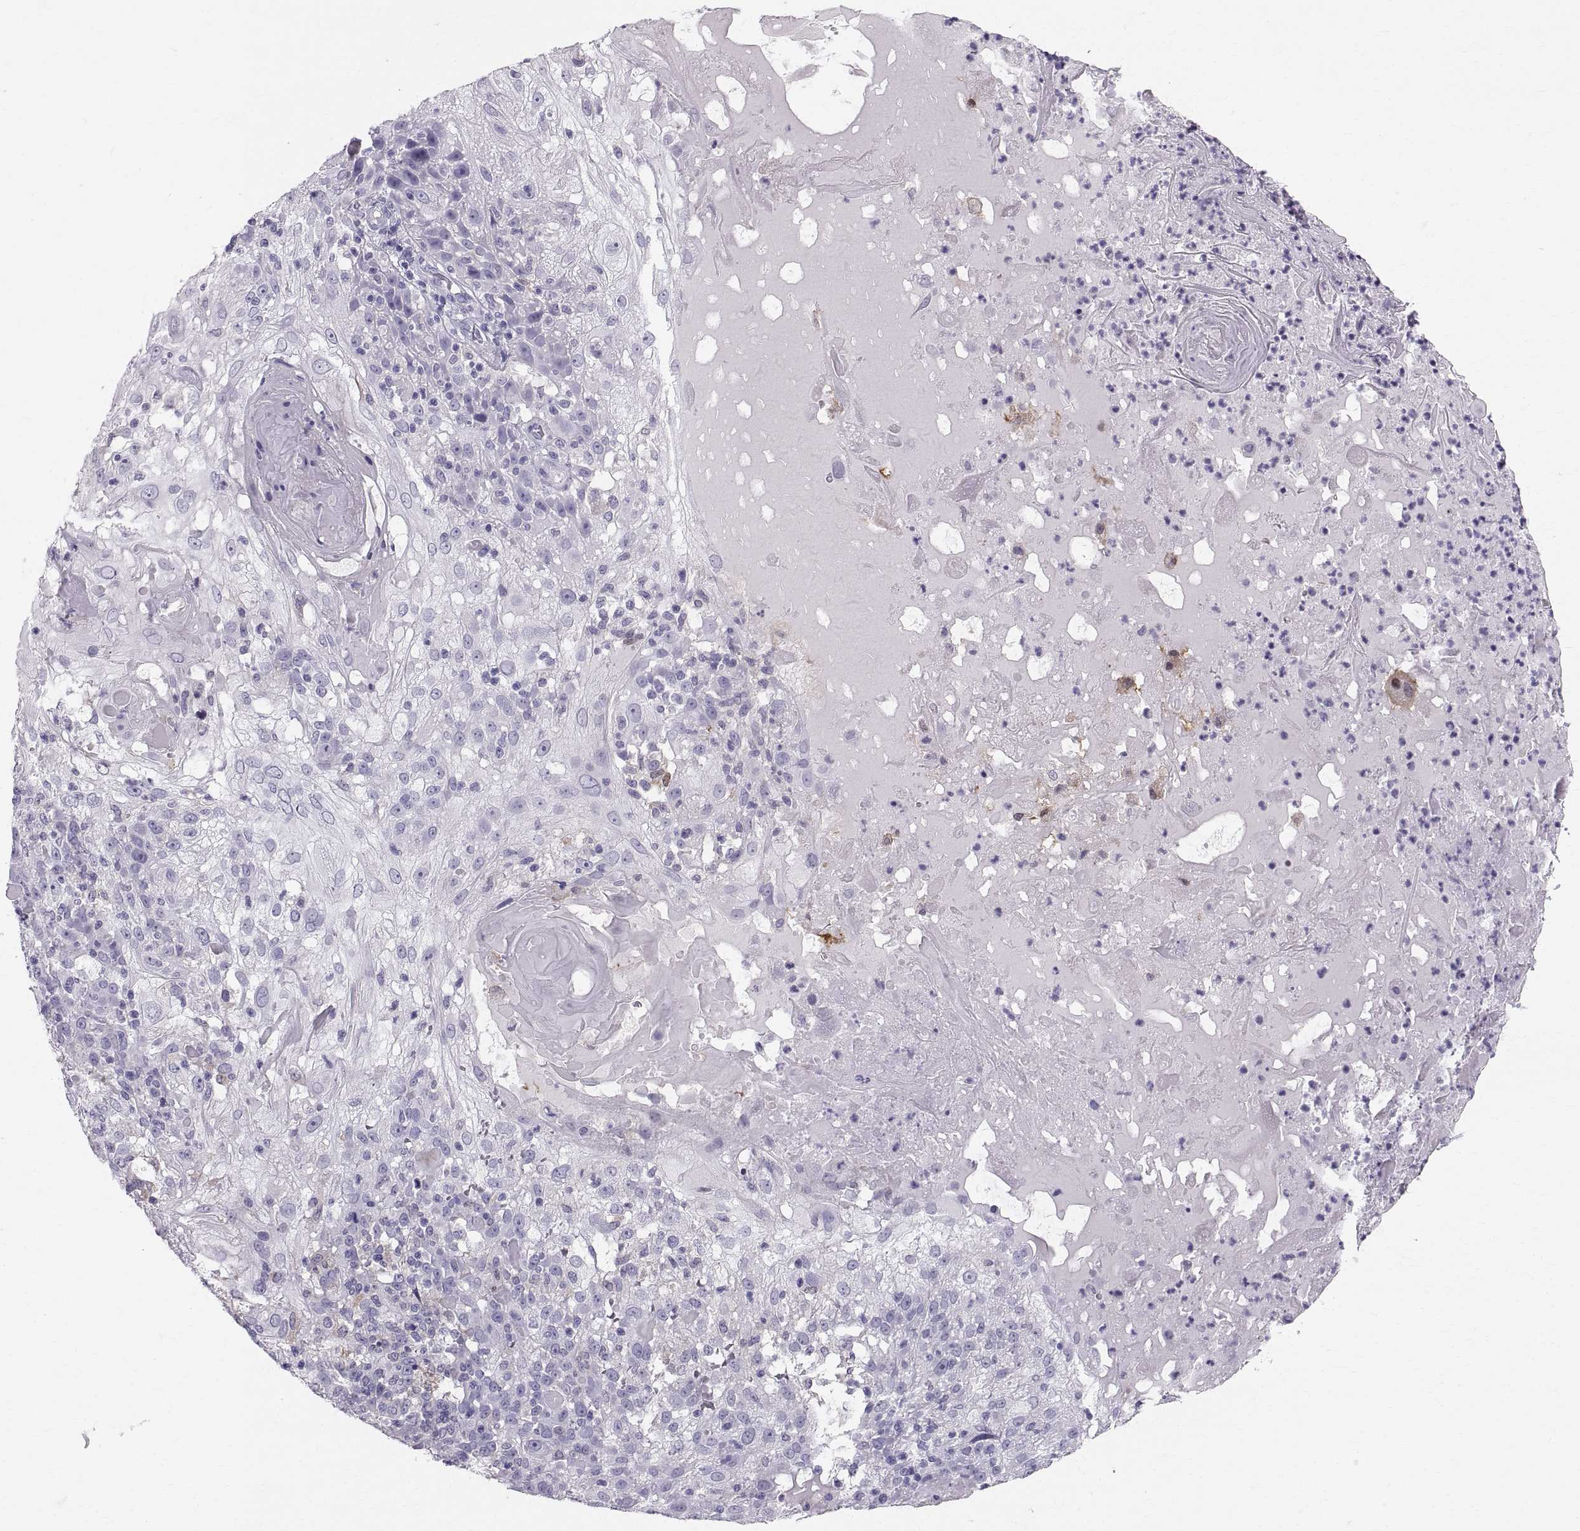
{"staining": {"intensity": "negative", "quantity": "none", "location": "none"}, "tissue": "skin cancer", "cell_type": "Tumor cells", "image_type": "cancer", "snomed": [{"axis": "morphology", "description": "Normal tissue, NOS"}, {"axis": "morphology", "description": "Squamous cell carcinoma, NOS"}, {"axis": "topography", "description": "Skin"}], "caption": "Skin cancer was stained to show a protein in brown. There is no significant expression in tumor cells.", "gene": "SLC22A6", "patient": {"sex": "female", "age": 83}}